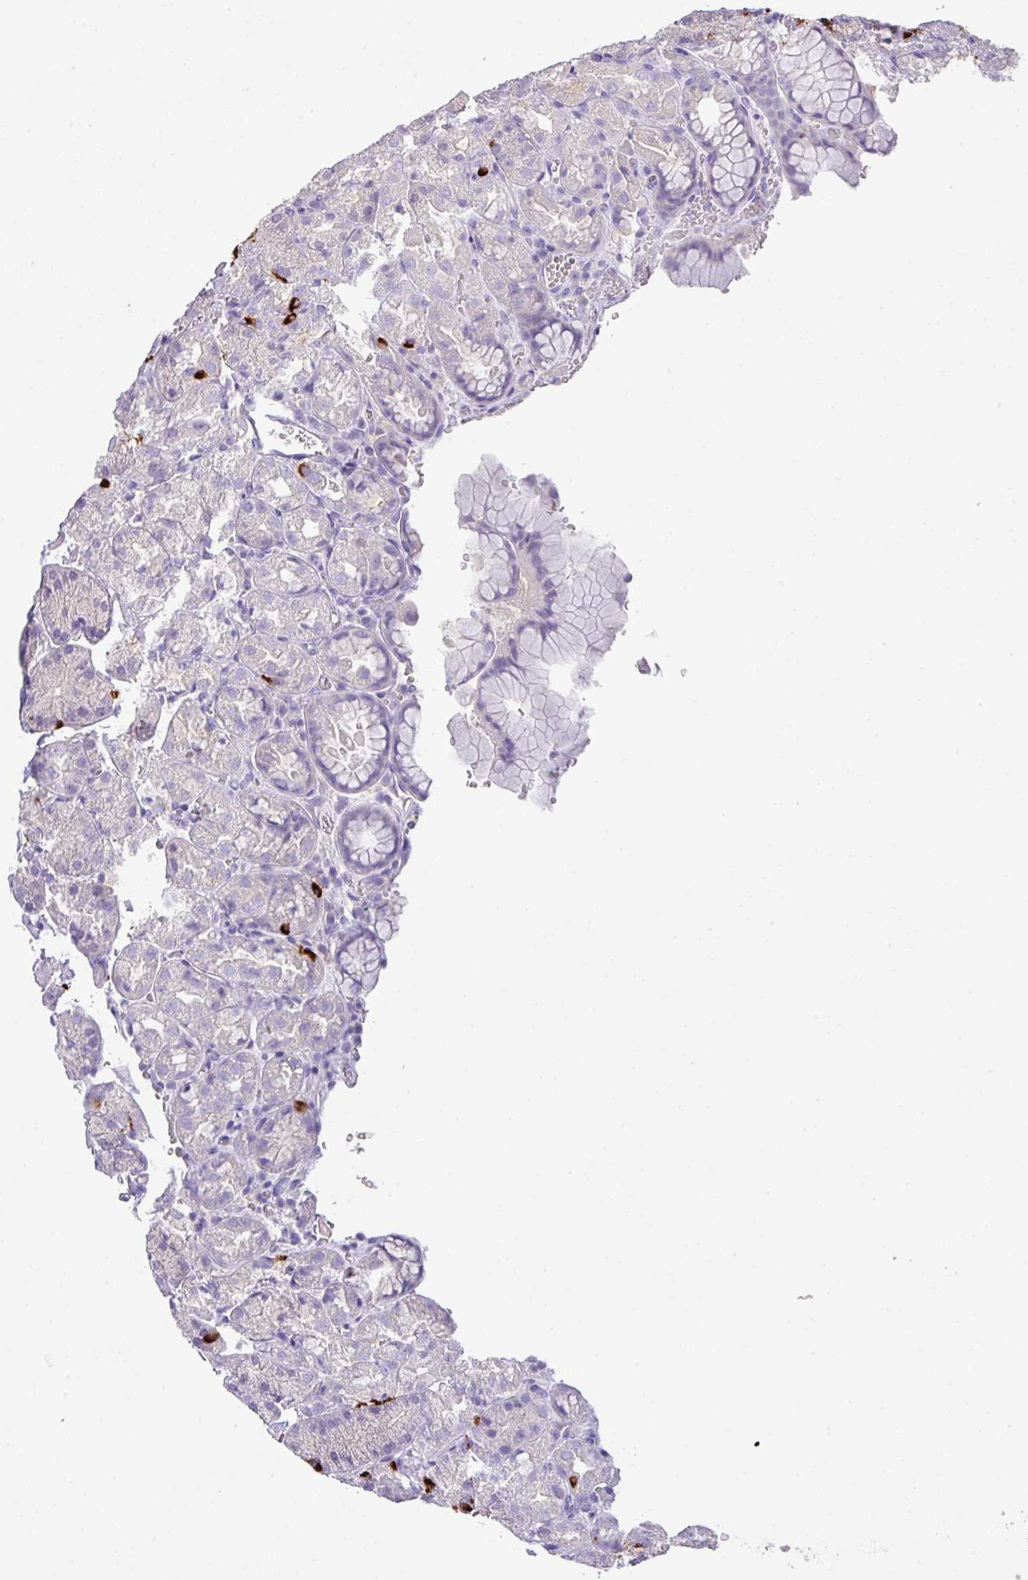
{"staining": {"intensity": "strong", "quantity": "<25%", "location": "cytoplasmic/membranous"}, "tissue": "stomach", "cell_type": "Glandular cells", "image_type": "normal", "snomed": [{"axis": "morphology", "description": "Normal tissue, NOS"}, {"axis": "topography", "description": "Stomach, upper"}], "caption": "Strong cytoplasmic/membranous positivity is present in approximately <25% of glandular cells in benign stomach. (DAB IHC with brightfield microscopy, high magnification).", "gene": "OR6C6", "patient": {"sex": "female", "age": 81}}